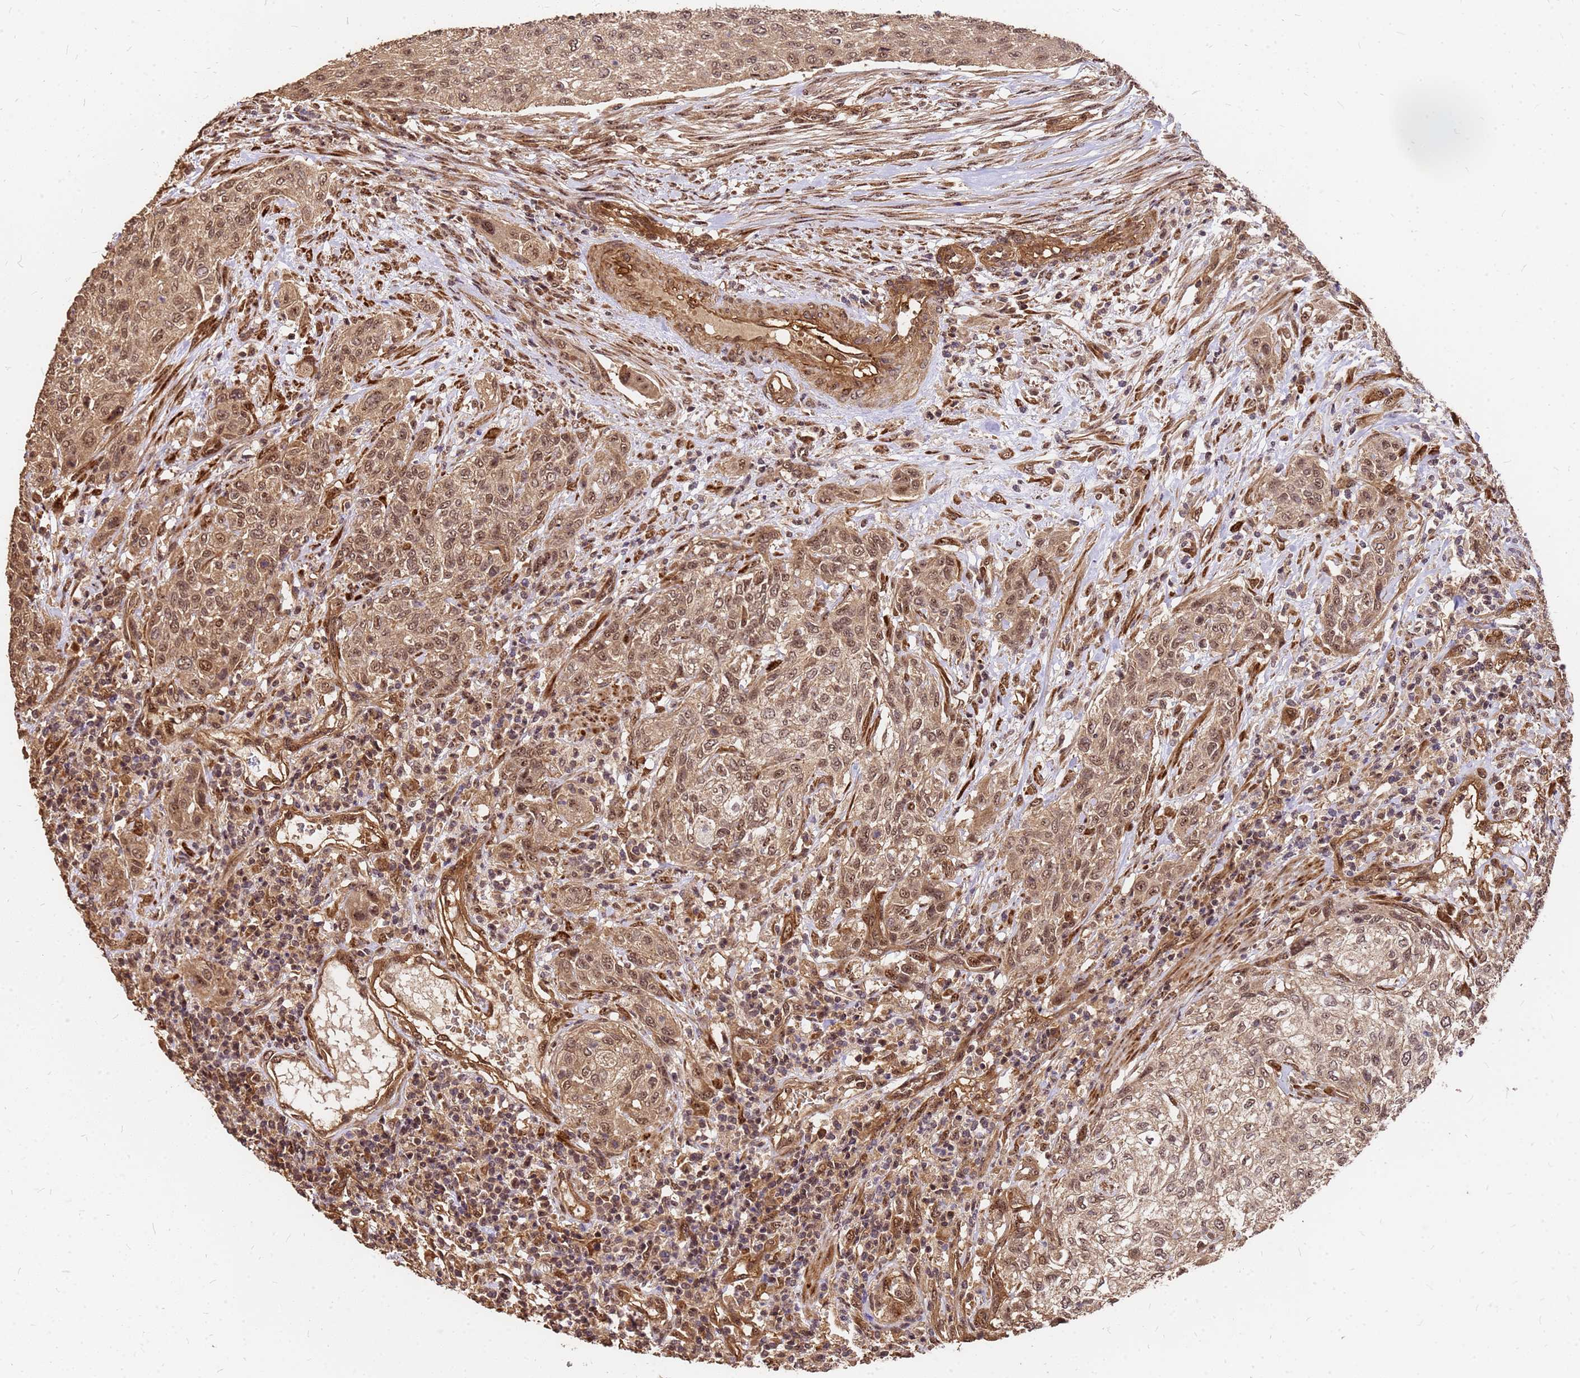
{"staining": {"intensity": "moderate", "quantity": ">75%", "location": "cytoplasmic/membranous,nuclear"}, "tissue": "urothelial cancer", "cell_type": "Tumor cells", "image_type": "cancer", "snomed": [{"axis": "morphology", "description": "Normal tissue, NOS"}, {"axis": "morphology", "description": "Urothelial carcinoma, NOS"}, {"axis": "topography", "description": "Urinary bladder"}, {"axis": "topography", "description": "Peripheral nerve tissue"}], "caption": "IHC staining of transitional cell carcinoma, which exhibits medium levels of moderate cytoplasmic/membranous and nuclear staining in about >75% of tumor cells indicating moderate cytoplasmic/membranous and nuclear protein positivity. The staining was performed using DAB (brown) for protein detection and nuclei were counterstained in hematoxylin (blue).", "gene": "GPATCH8", "patient": {"sex": "male", "age": 35}}